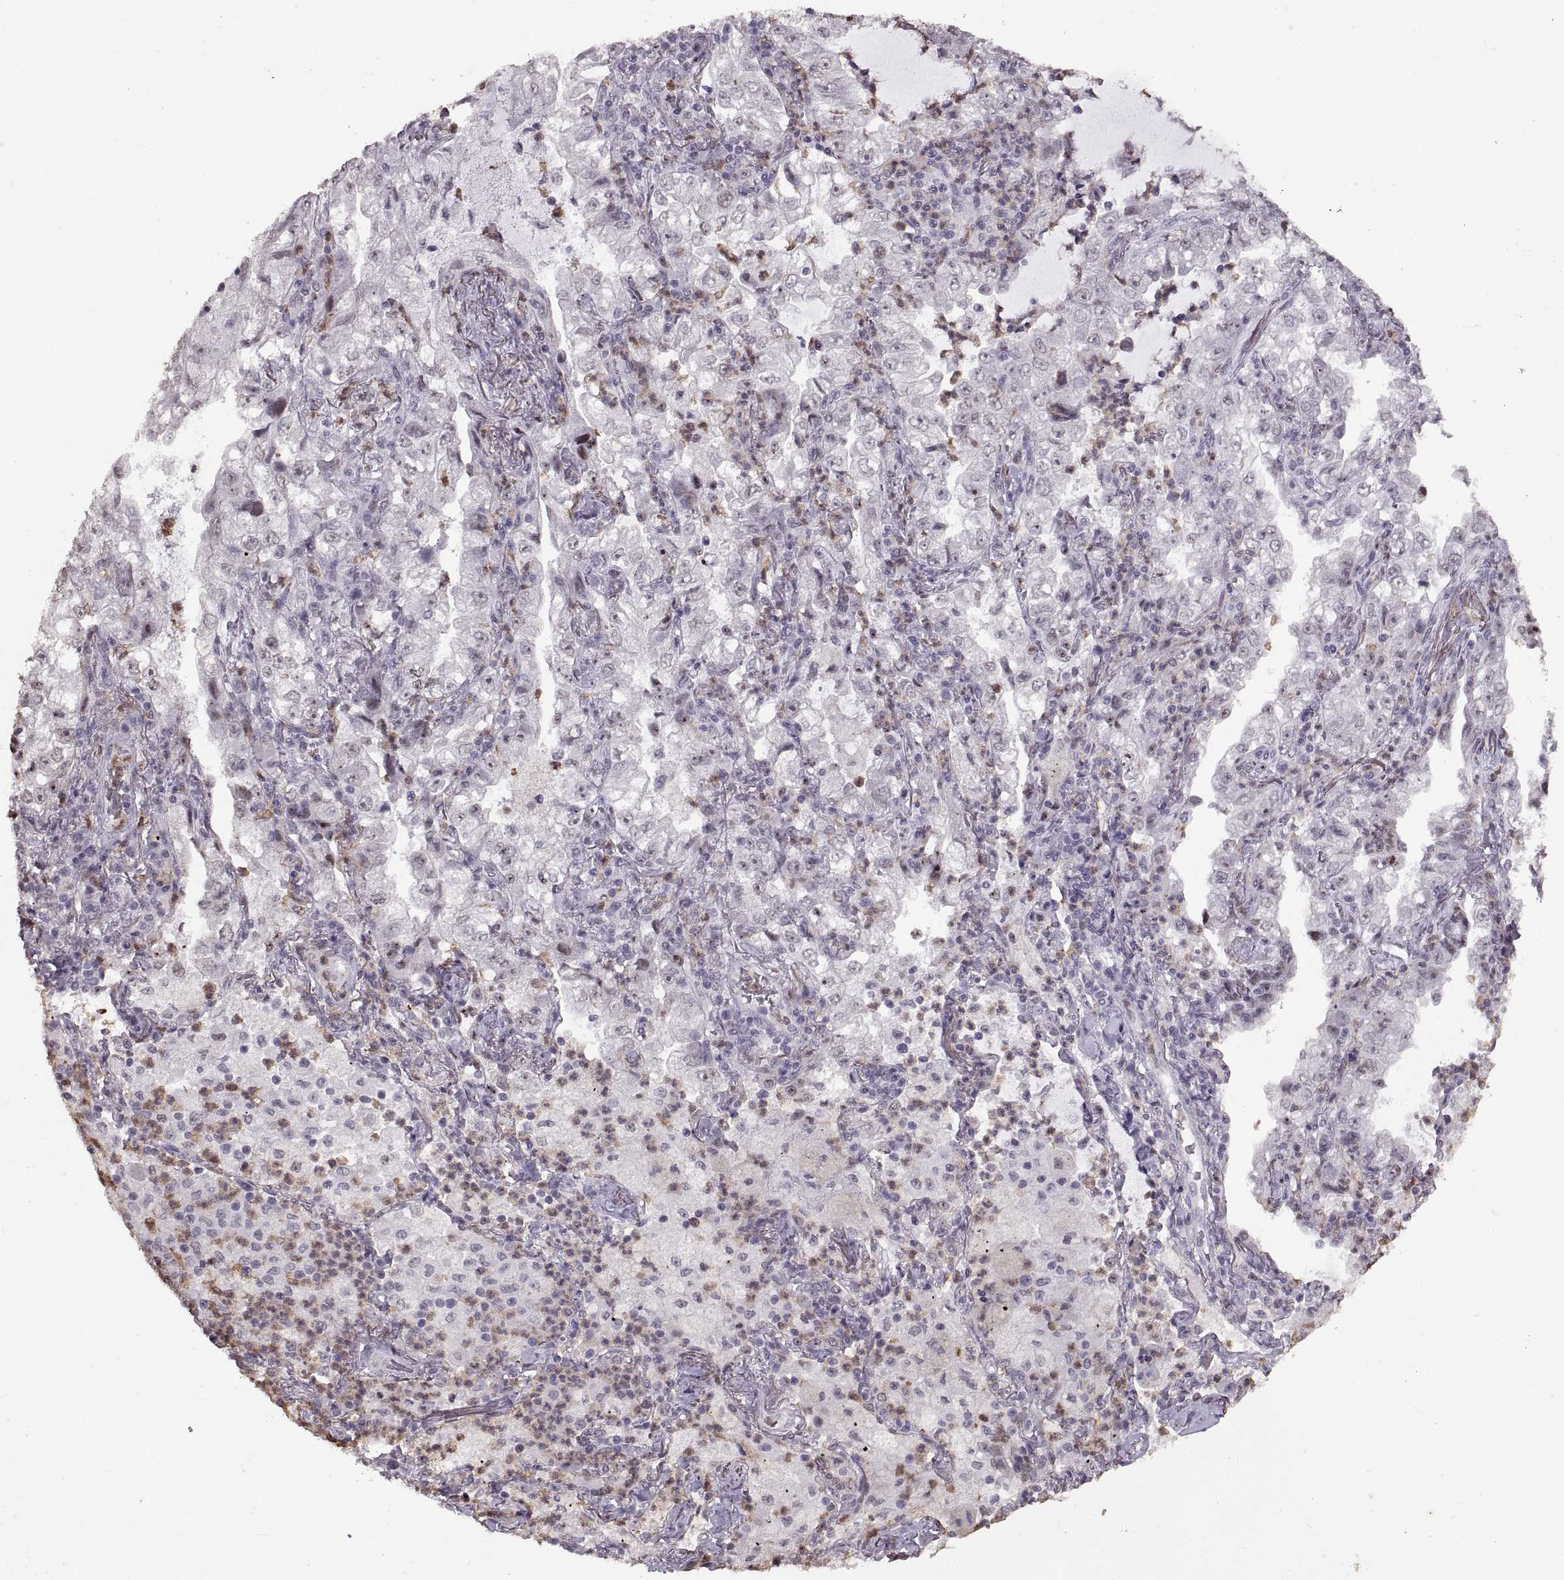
{"staining": {"intensity": "weak", "quantity": "25%-75%", "location": "nuclear"}, "tissue": "lung cancer", "cell_type": "Tumor cells", "image_type": "cancer", "snomed": [{"axis": "morphology", "description": "Adenocarcinoma, NOS"}, {"axis": "topography", "description": "Lung"}], "caption": "High-power microscopy captured an IHC histopathology image of lung cancer, revealing weak nuclear expression in approximately 25%-75% of tumor cells. The staining was performed using DAB to visualize the protein expression in brown, while the nuclei were stained in blue with hematoxylin (Magnification: 20x).", "gene": "PALS1", "patient": {"sex": "female", "age": 73}}